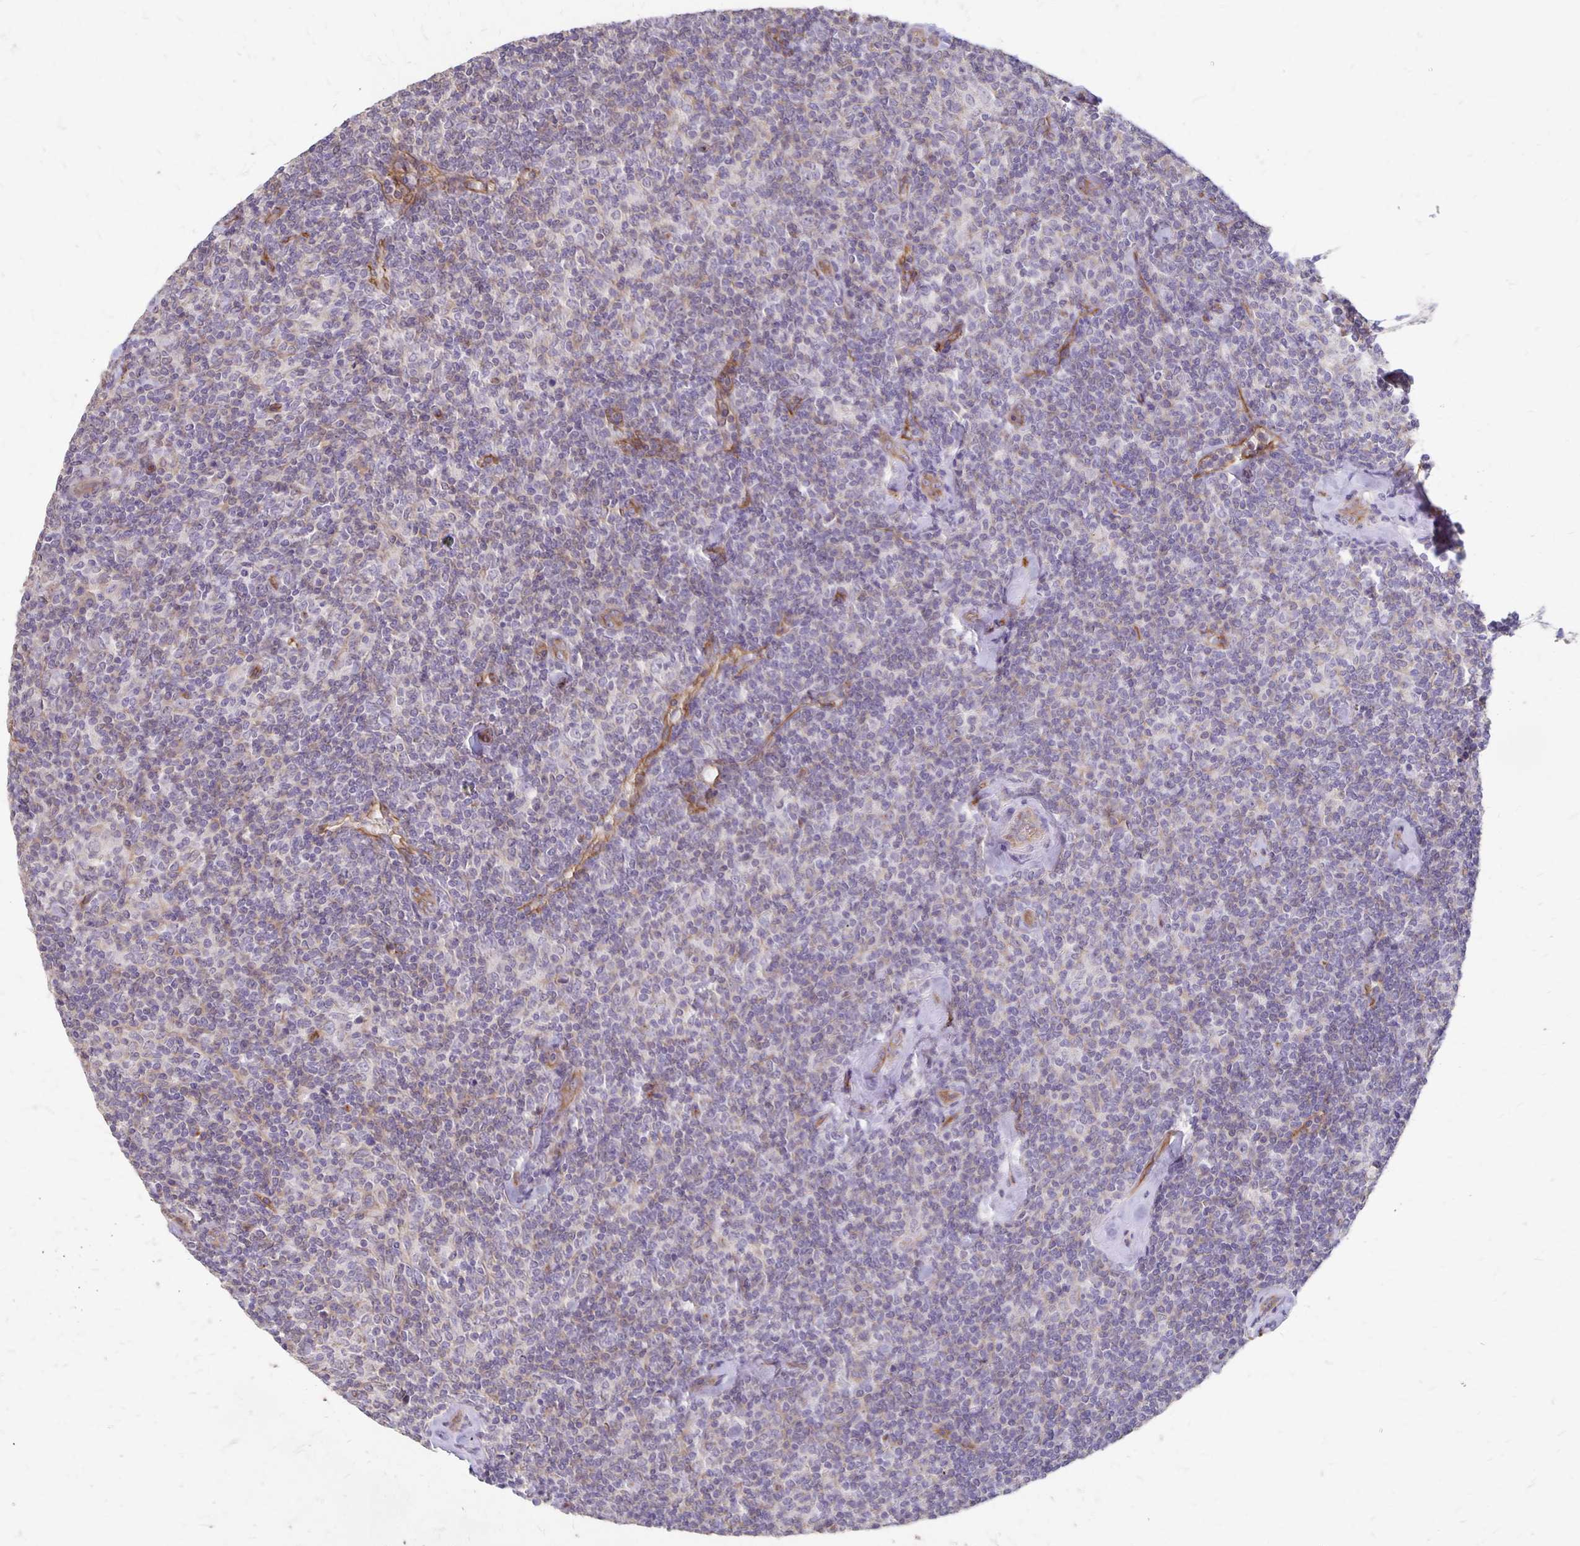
{"staining": {"intensity": "negative", "quantity": "none", "location": "none"}, "tissue": "lymphoma", "cell_type": "Tumor cells", "image_type": "cancer", "snomed": [{"axis": "morphology", "description": "Malignant lymphoma, non-Hodgkin's type, Low grade"}, {"axis": "topography", "description": "Lymph node"}], "caption": "The immunohistochemistry photomicrograph has no significant staining in tumor cells of lymphoma tissue.", "gene": "PPP1R3E", "patient": {"sex": "female", "age": 56}}